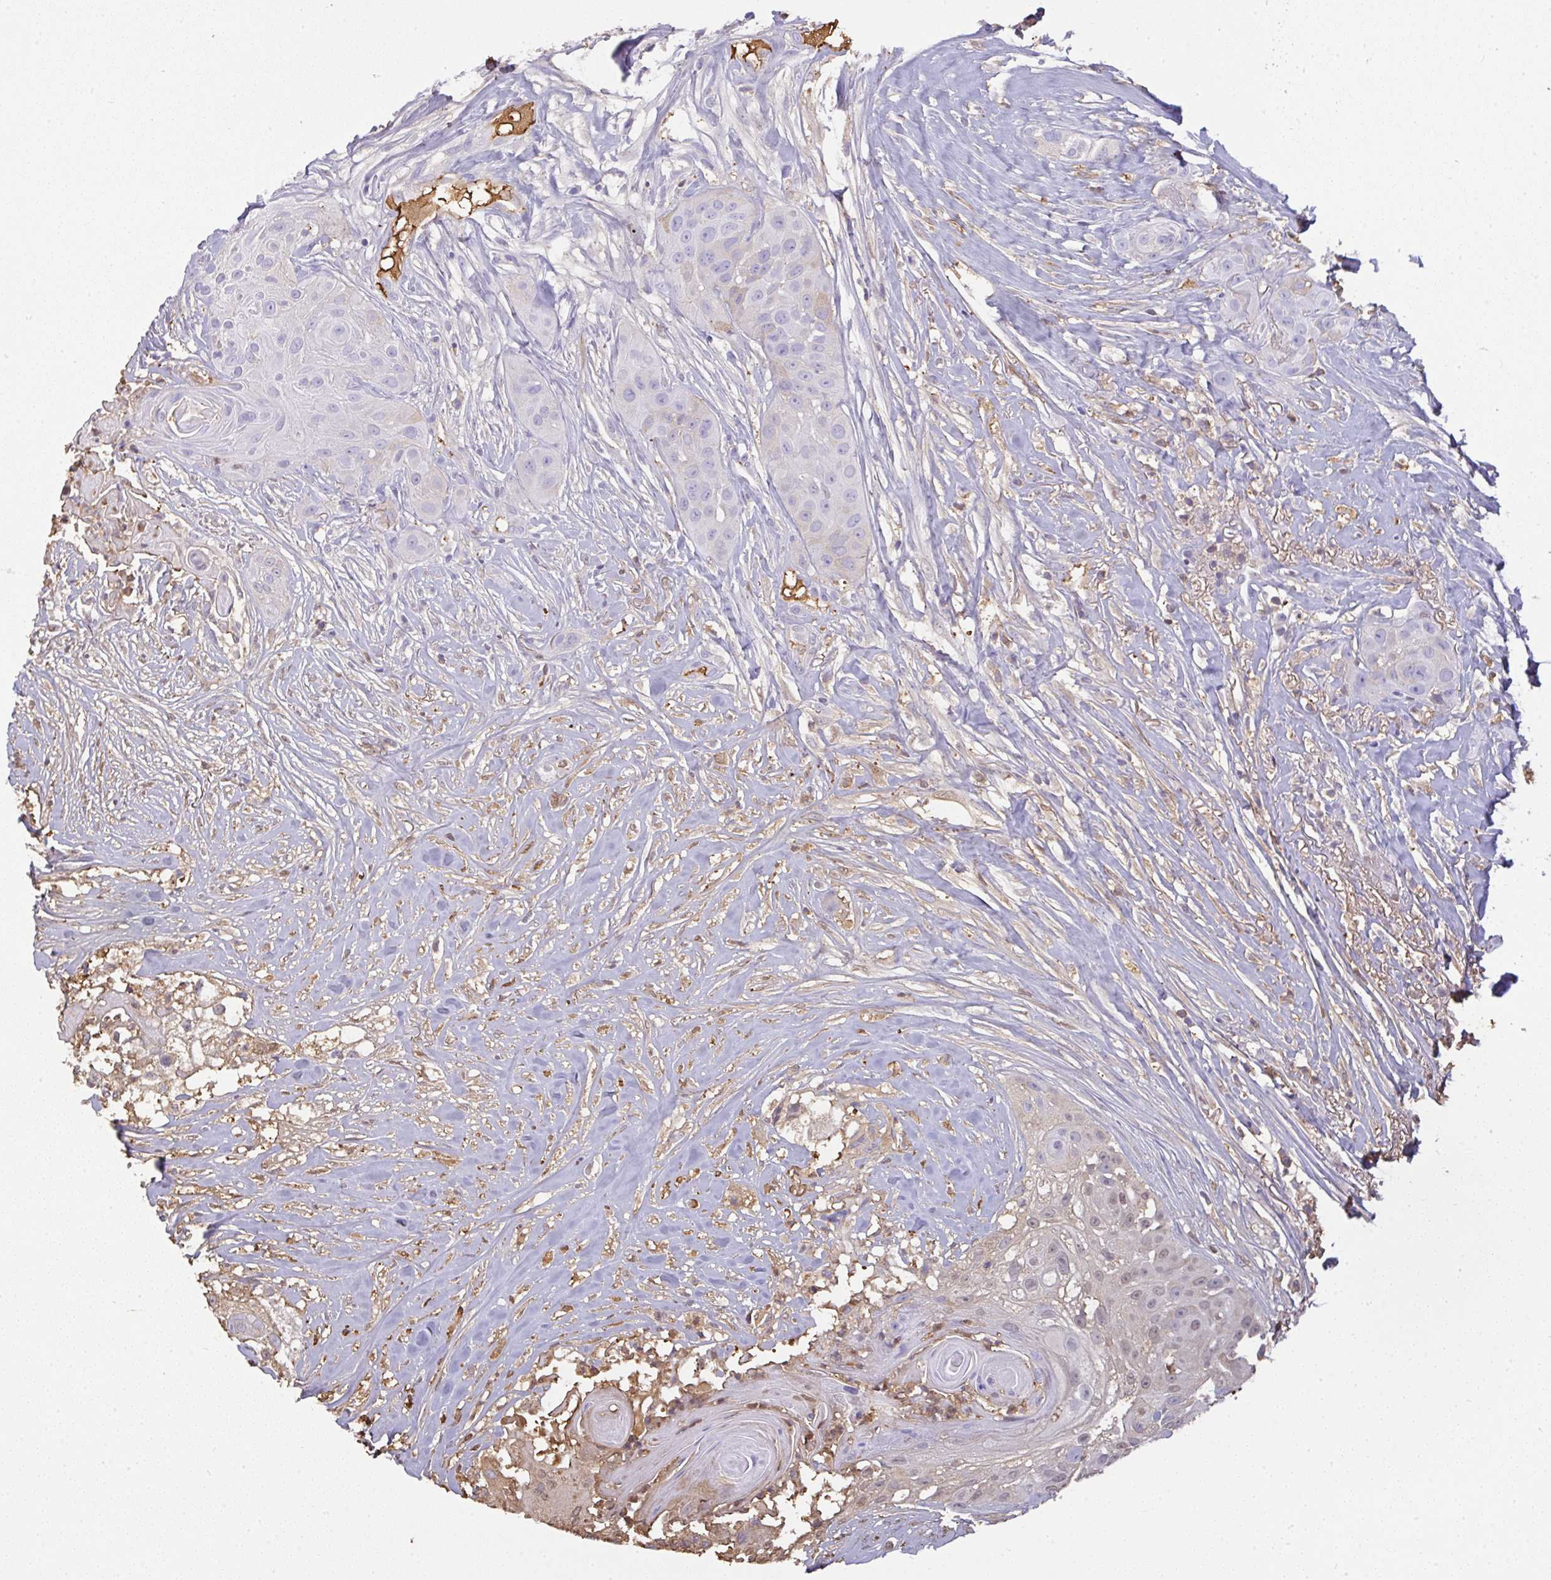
{"staining": {"intensity": "negative", "quantity": "none", "location": "none"}, "tissue": "head and neck cancer", "cell_type": "Tumor cells", "image_type": "cancer", "snomed": [{"axis": "morphology", "description": "Squamous cell carcinoma, NOS"}, {"axis": "topography", "description": "Head-Neck"}], "caption": "This is a histopathology image of immunohistochemistry staining of head and neck squamous cell carcinoma, which shows no staining in tumor cells.", "gene": "SMYD5", "patient": {"sex": "male", "age": 83}}